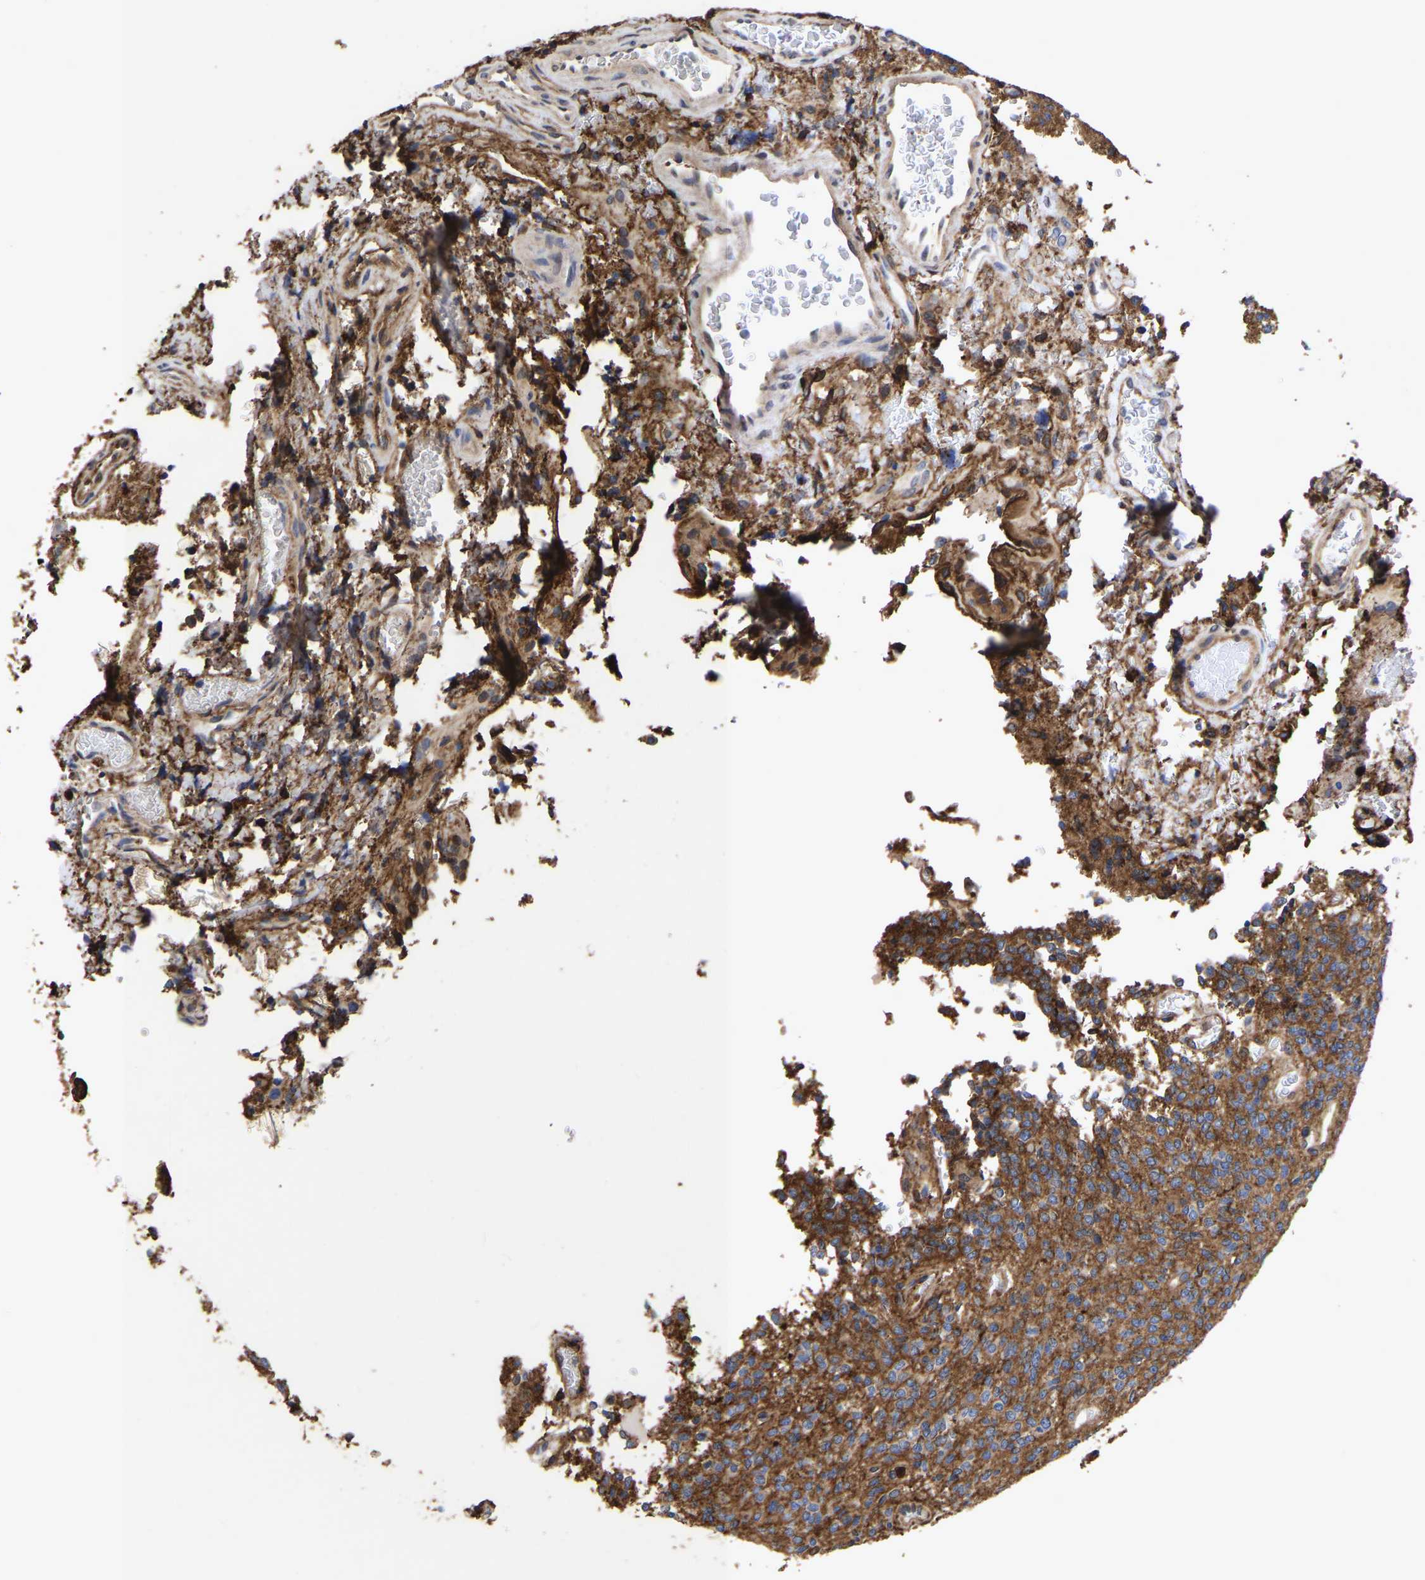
{"staining": {"intensity": "moderate", "quantity": ">75%", "location": "cytoplasmic/membranous"}, "tissue": "glioma", "cell_type": "Tumor cells", "image_type": "cancer", "snomed": [{"axis": "morphology", "description": "Glioma, malignant, High grade"}, {"axis": "topography", "description": "Brain"}], "caption": "Malignant glioma (high-grade) tissue displays moderate cytoplasmic/membranous expression in approximately >75% of tumor cells, visualized by immunohistochemistry.", "gene": "LIF", "patient": {"sex": "male", "age": 34}}